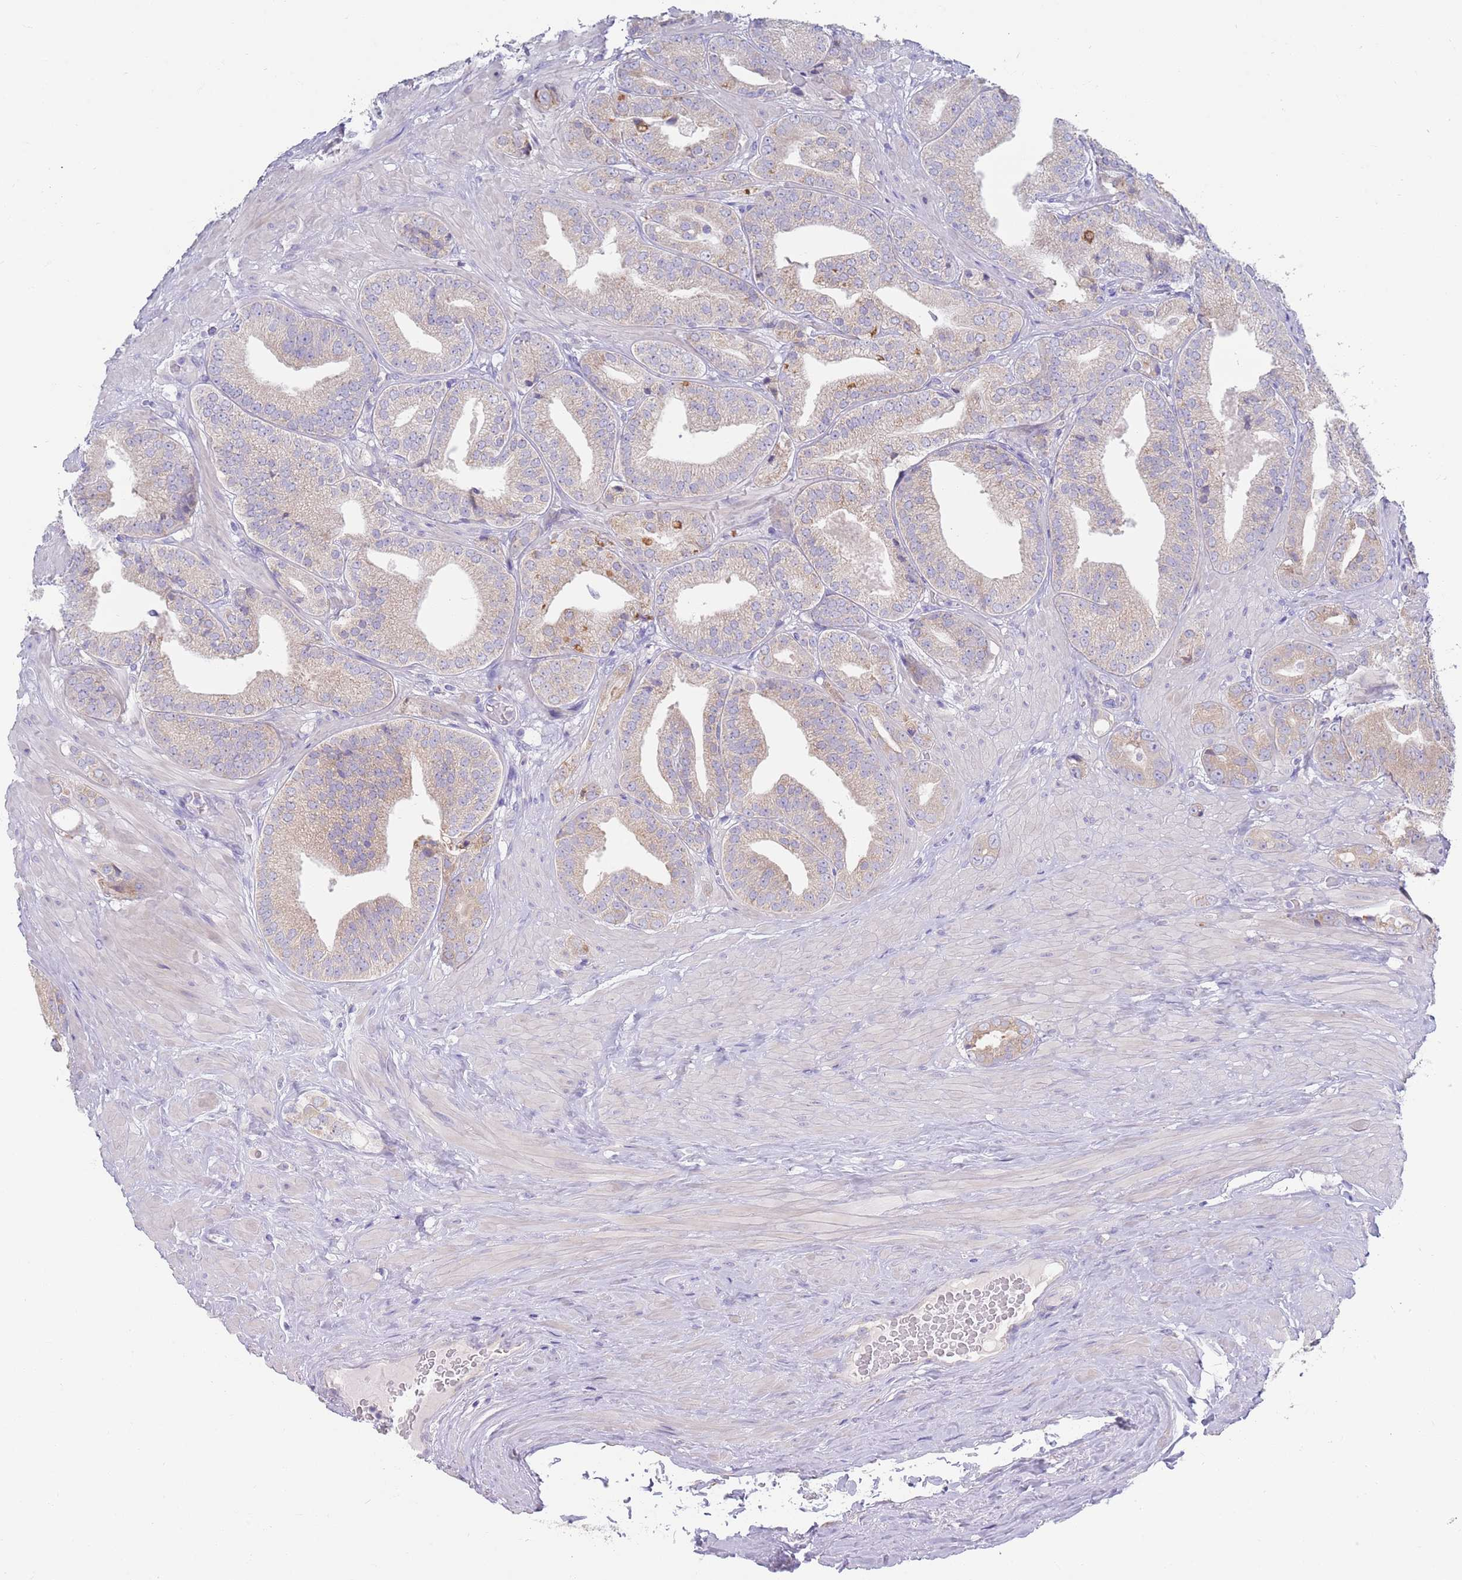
{"staining": {"intensity": "weak", "quantity": "<25%", "location": "cytoplasmic/membranous"}, "tissue": "prostate cancer", "cell_type": "Tumor cells", "image_type": "cancer", "snomed": [{"axis": "morphology", "description": "Adenocarcinoma, High grade"}, {"axis": "topography", "description": "Prostate"}], "caption": "A photomicrograph of human prostate cancer is negative for staining in tumor cells.", "gene": "CCDC149", "patient": {"sex": "male", "age": 63}}